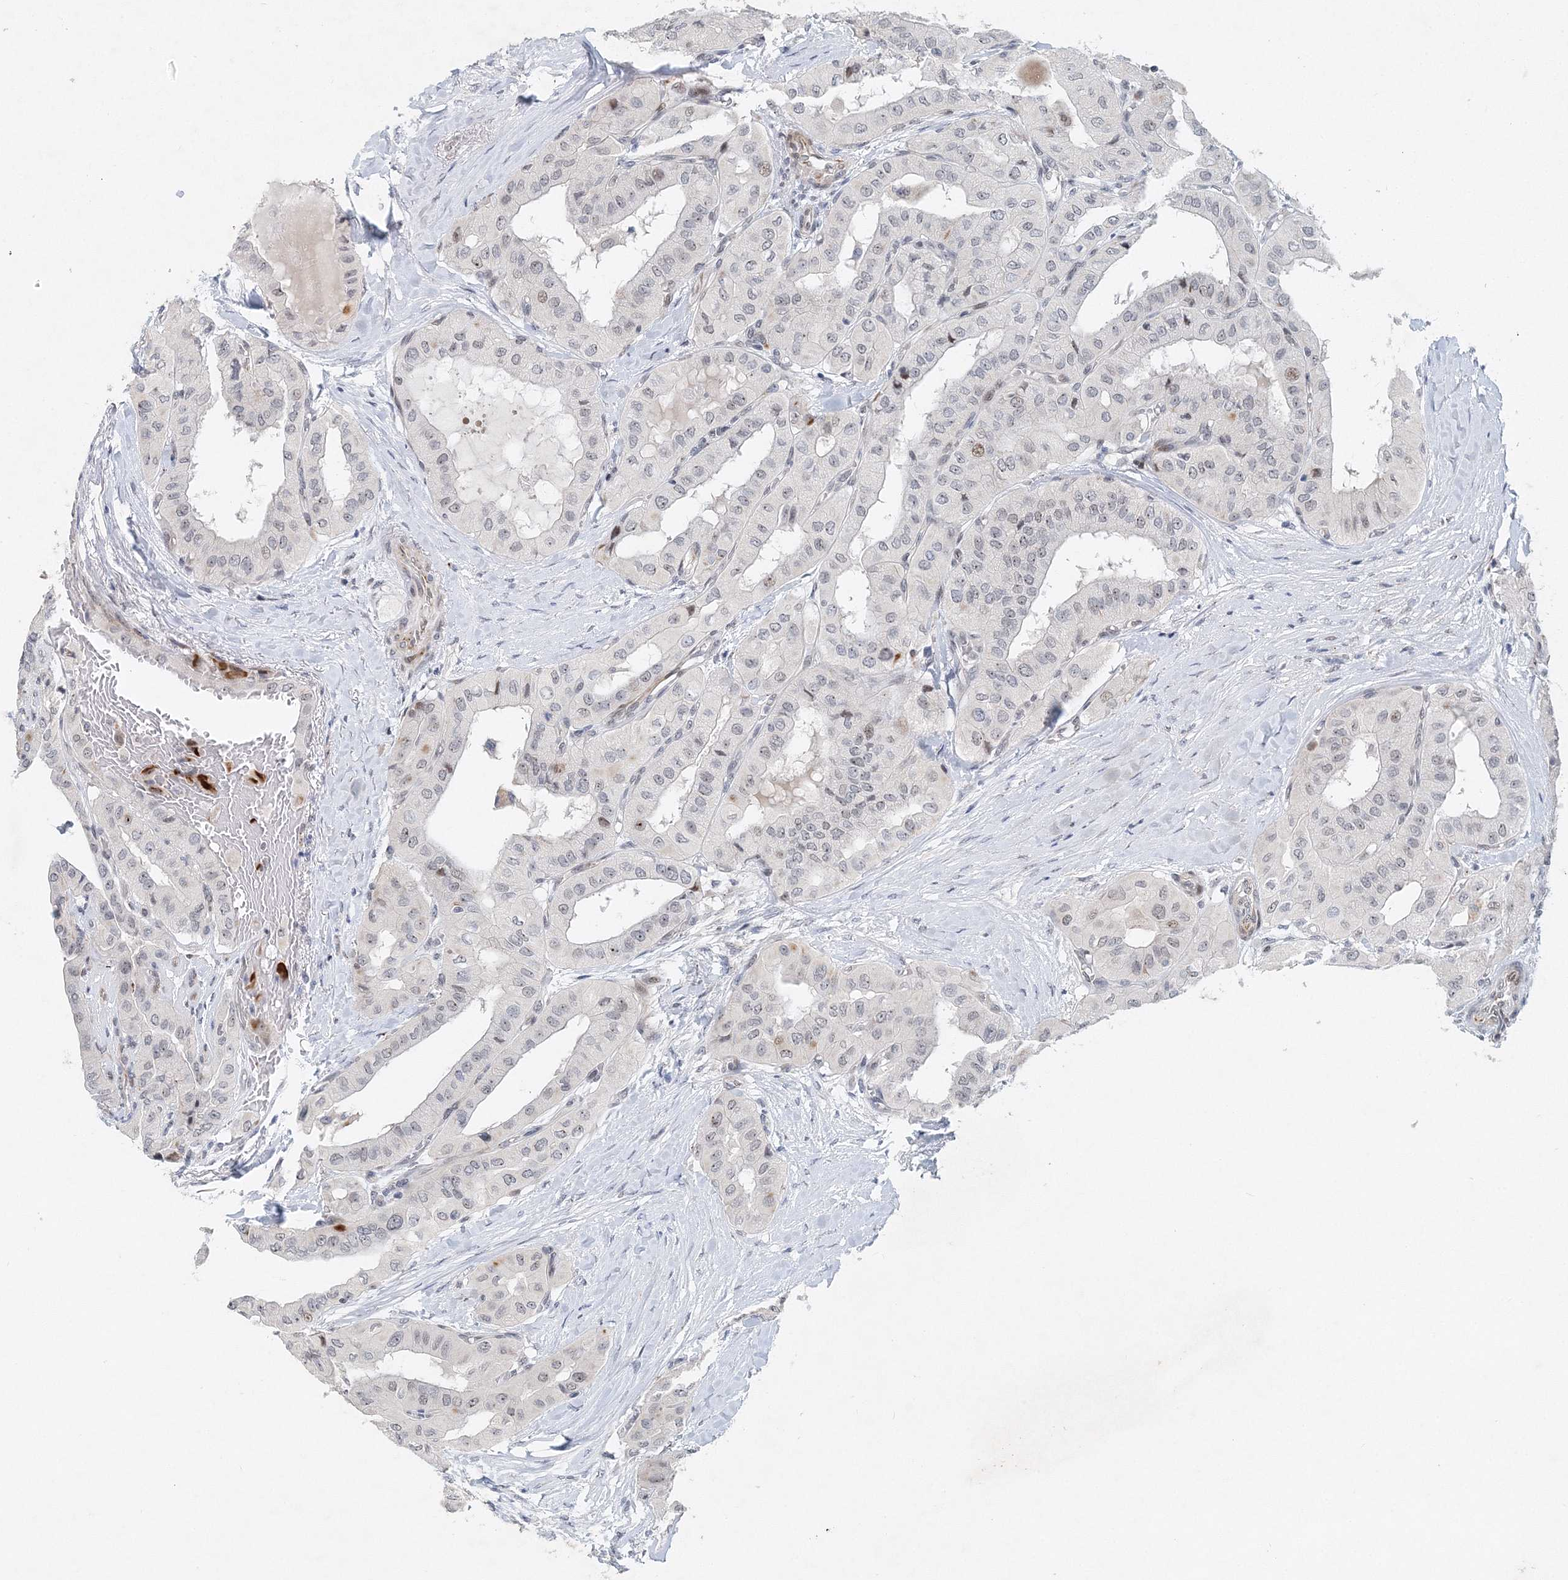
{"staining": {"intensity": "moderate", "quantity": "<25%", "location": "nuclear"}, "tissue": "thyroid cancer", "cell_type": "Tumor cells", "image_type": "cancer", "snomed": [{"axis": "morphology", "description": "Papillary adenocarcinoma, NOS"}, {"axis": "topography", "description": "Thyroid gland"}], "caption": "A micrograph of thyroid cancer (papillary adenocarcinoma) stained for a protein shows moderate nuclear brown staining in tumor cells.", "gene": "UIMC1", "patient": {"sex": "female", "age": 59}}